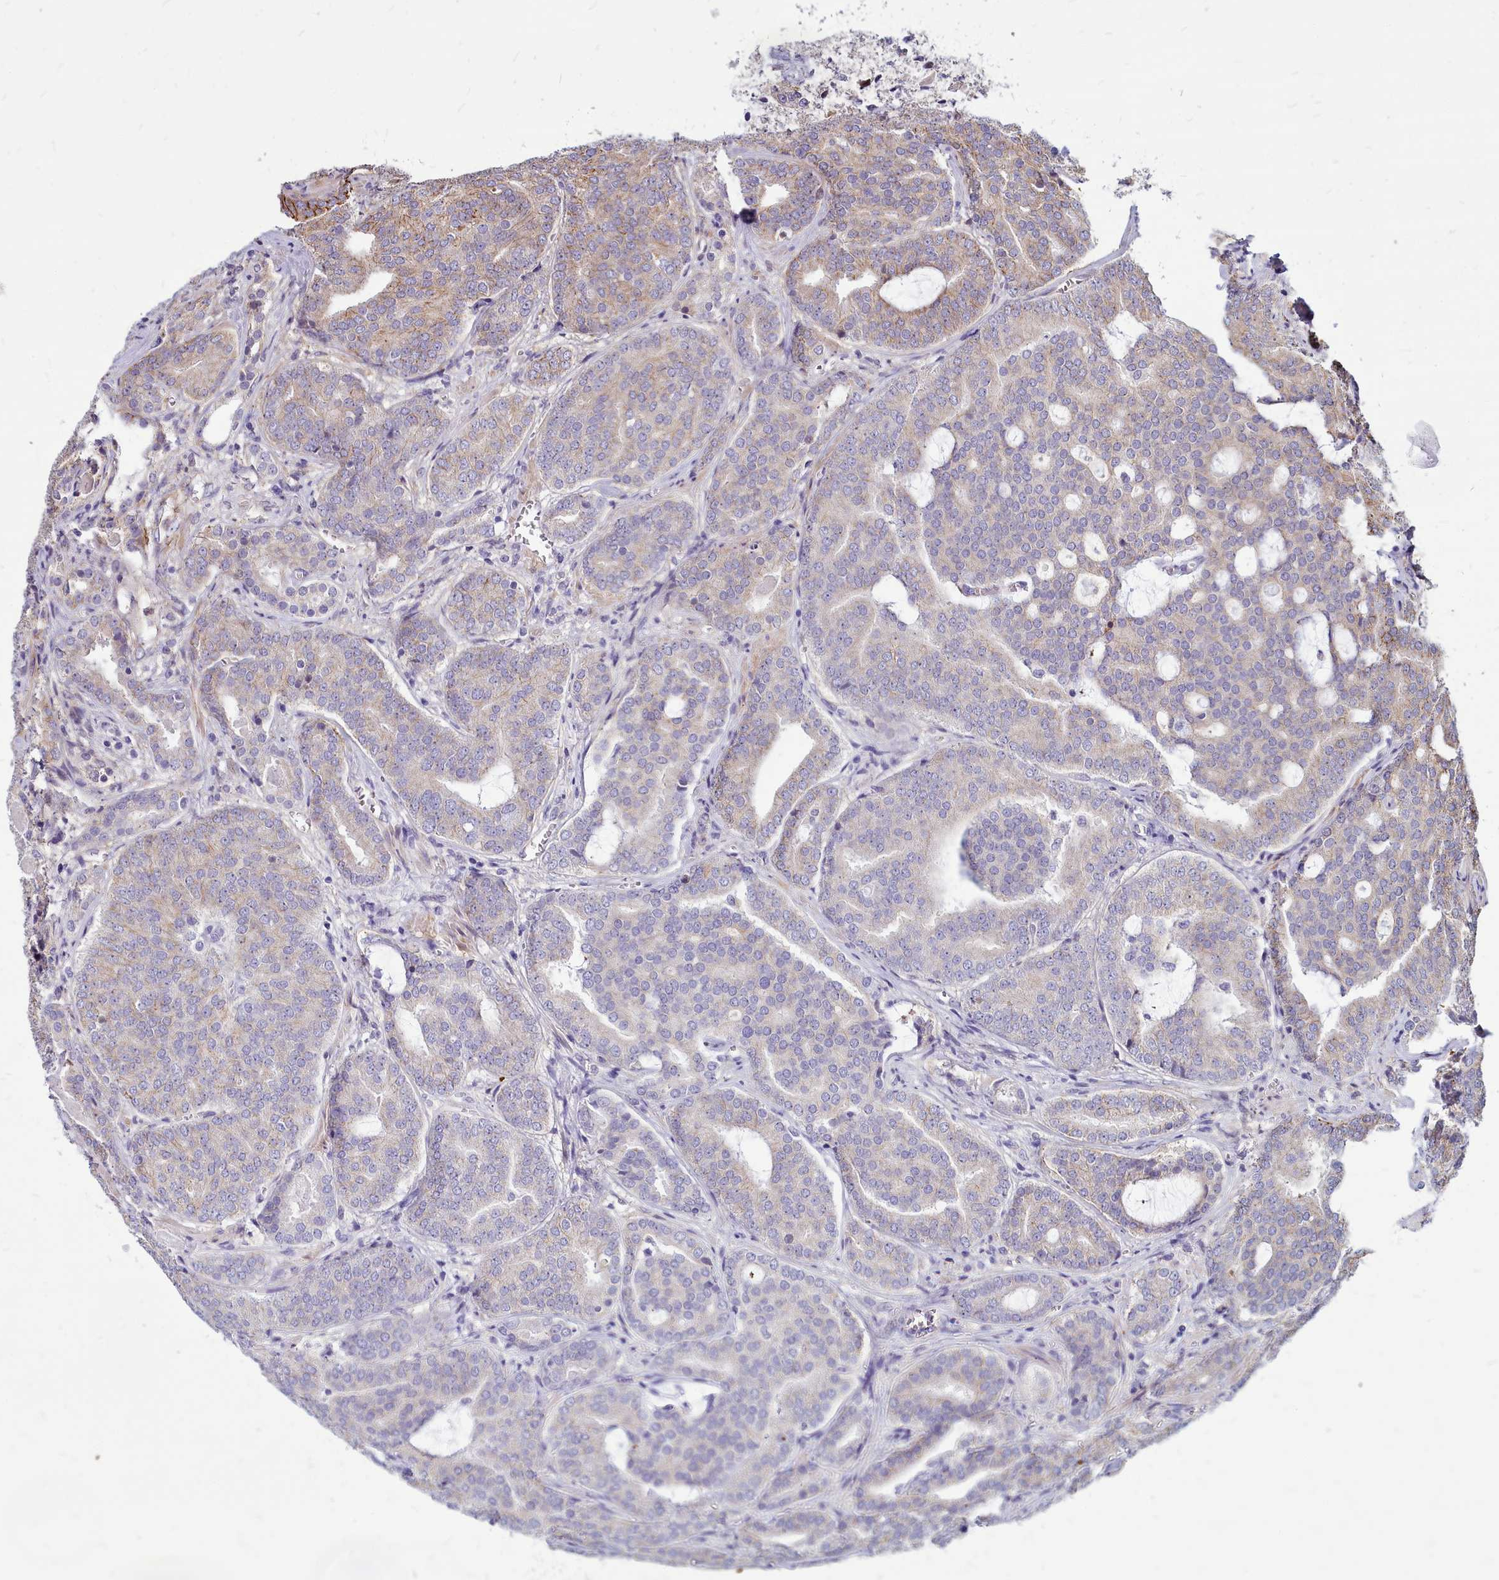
{"staining": {"intensity": "weak", "quantity": "<25%", "location": "cytoplasmic/membranous"}, "tissue": "prostate cancer", "cell_type": "Tumor cells", "image_type": "cancer", "snomed": [{"axis": "morphology", "description": "Adenocarcinoma, High grade"}, {"axis": "topography", "description": "Prostate"}], "caption": "Histopathology image shows no protein expression in tumor cells of prostate cancer (high-grade adenocarcinoma) tissue. (Stains: DAB (3,3'-diaminobenzidine) immunohistochemistry (IHC) with hematoxylin counter stain, Microscopy: brightfield microscopy at high magnification).", "gene": "TTC5", "patient": {"sex": "male", "age": 55}}